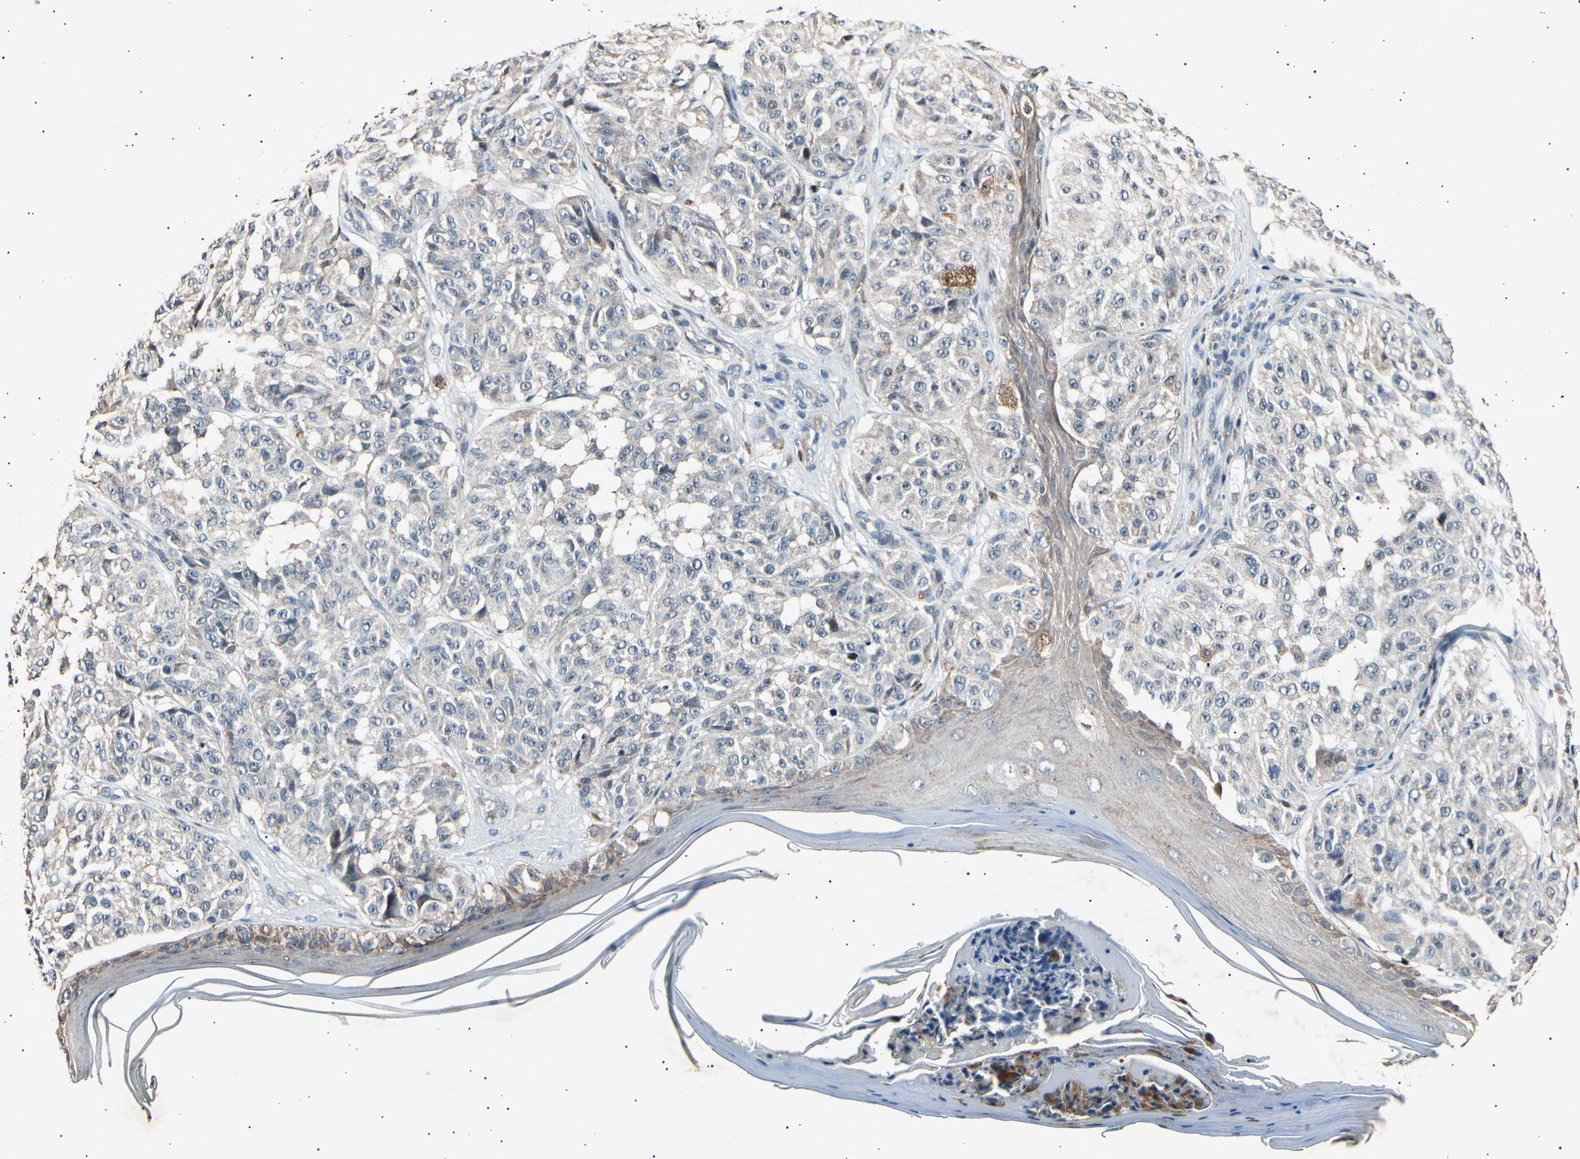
{"staining": {"intensity": "weak", "quantity": "<25%", "location": "cytoplasmic/membranous"}, "tissue": "melanoma", "cell_type": "Tumor cells", "image_type": "cancer", "snomed": [{"axis": "morphology", "description": "Malignant melanoma, NOS"}, {"axis": "topography", "description": "Skin"}], "caption": "Tumor cells show no significant positivity in malignant melanoma.", "gene": "ADCY3", "patient": {"sex": "female", "age": 46}}